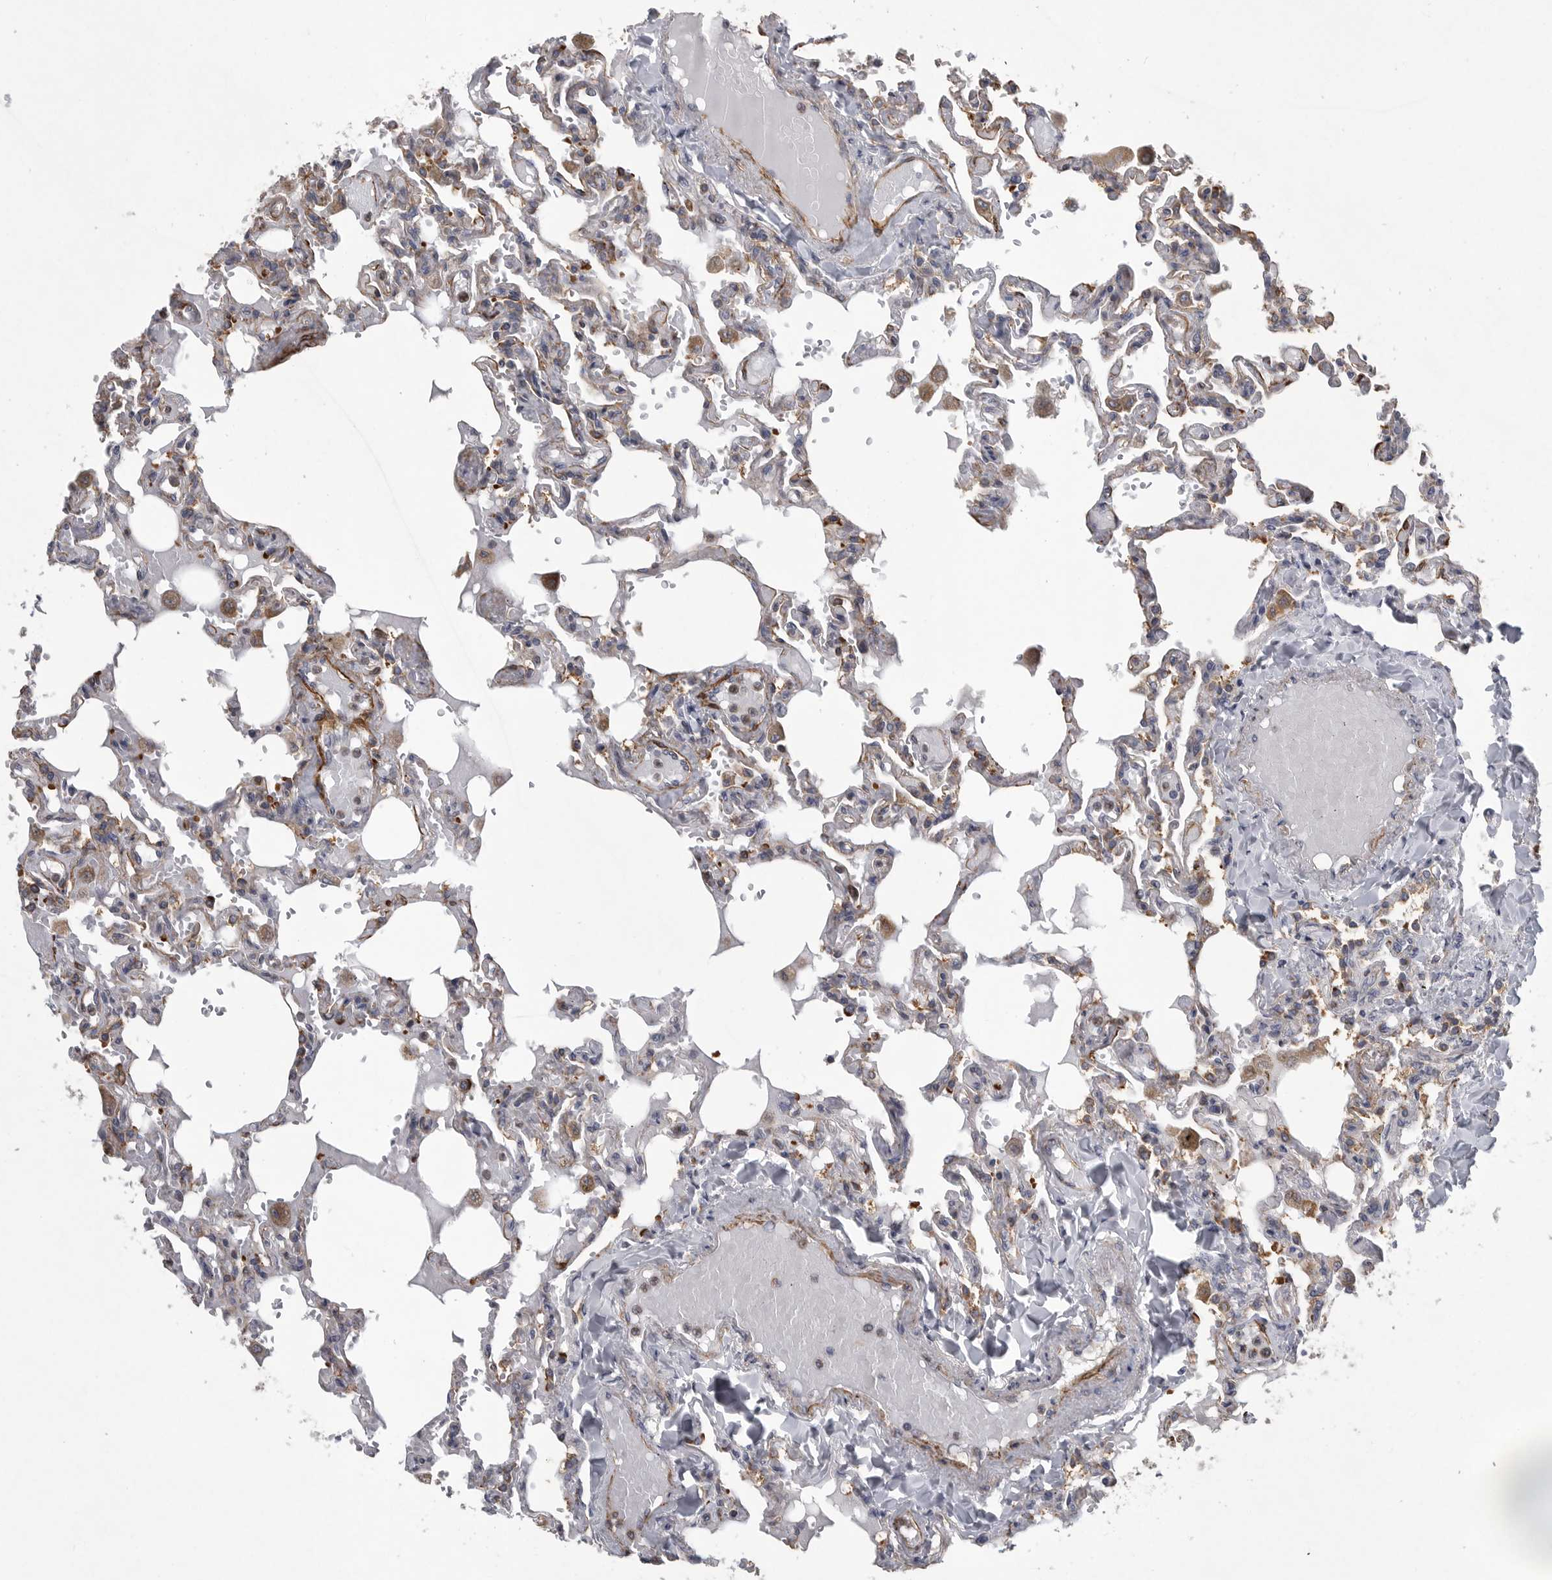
{"staining": {"intensity": "moderate", "quantity": "25%-75%", "location": "cytoplasmic/membranous"}, "tissue": "lung", "cell_type": "Alveolar cells", "image_type": "normal", "snomed": [{"axis": "morphology", "description": "Normal tissue, NOS"}, {"axis": "topography", "description": "Lung"}], "caption": "Brown immunohistochemical staining in normal lung demonstrates moderate cytoplasmic/membranous staining in about 25%-75% of alveolar cells.", "gene": "MINPP1", "patient": {"sex": "male", "age": 21}}